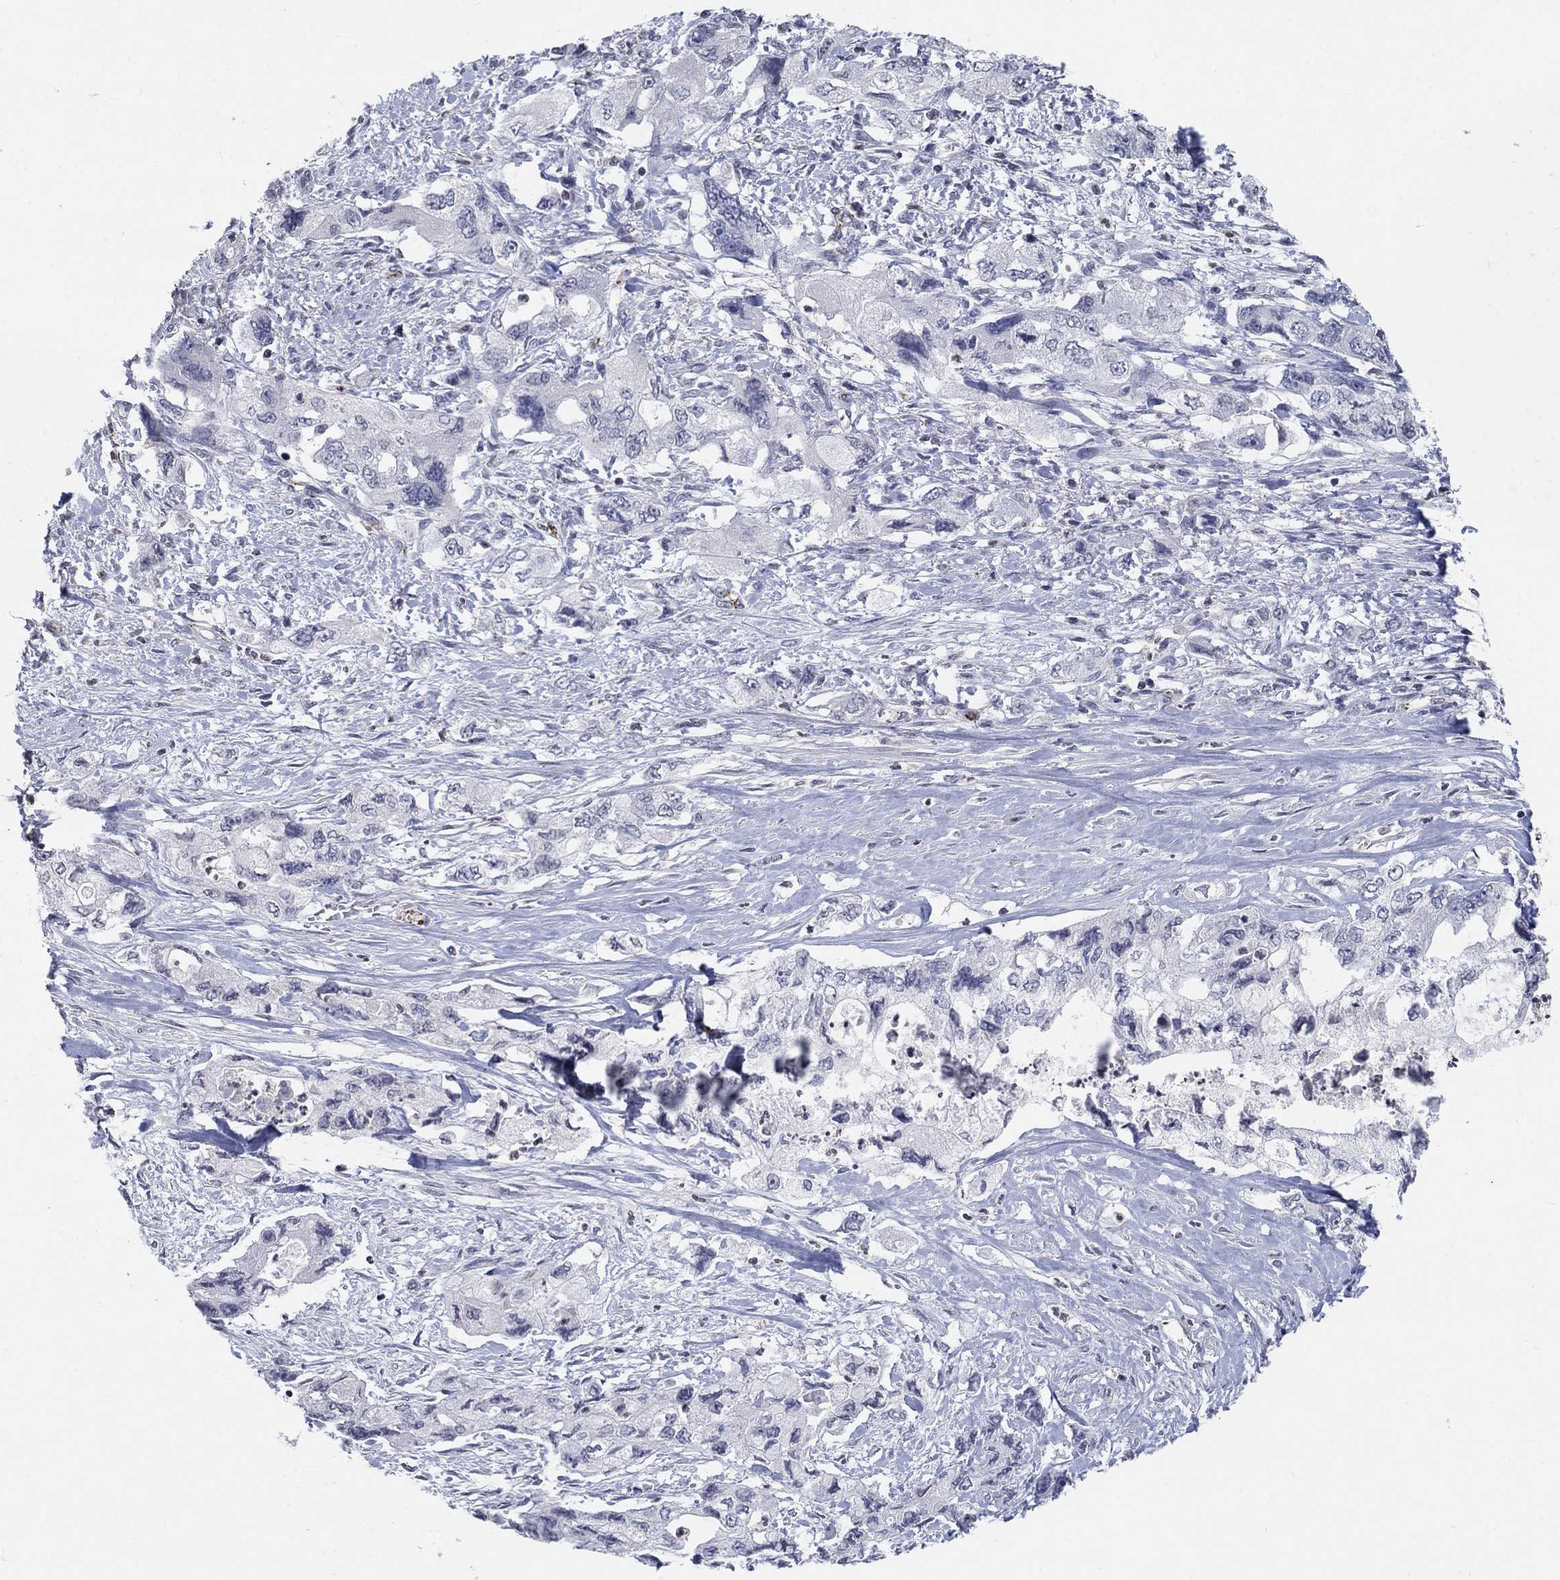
{"staining": {"intensity": "negative", "quantity": "none", "location": "none"}, "tissue": "pancreatic cancer", "cell_type": "Tumor cells", "image_type": "cancer", "snomed": [{"axis": "morphology", "description": "Adenocarcinoma, NOS"}, {"axis": "topography", "description": "Pancreas"}], "caption": "The immunohistochemistry (IHC) photomicrograph has no significant positivity in tumor cells of adenocarcinoma (pancreatic) tissue.", "gene": "TINAG", "patient": {"sex": "female", "age": 73}}